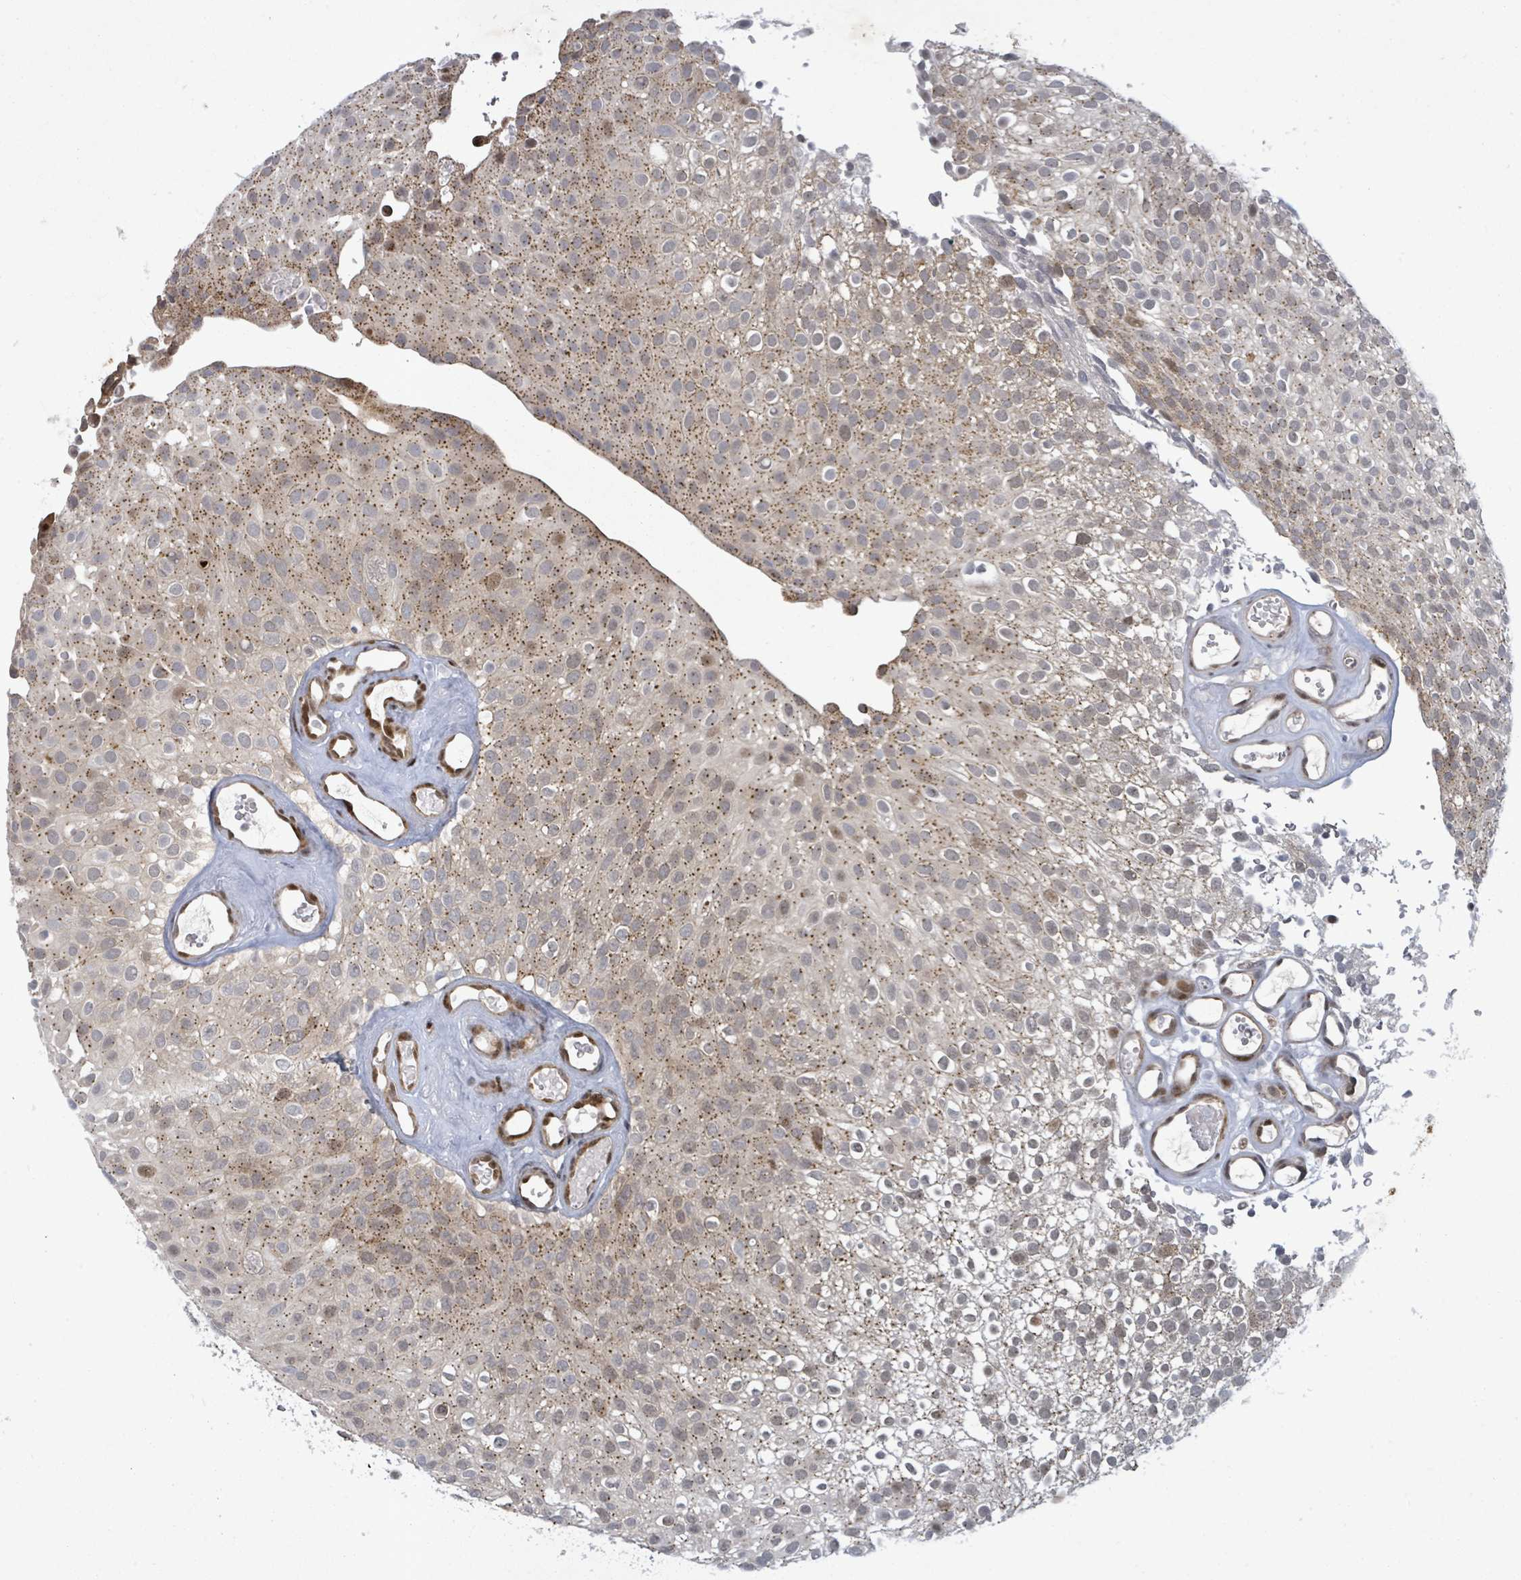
{"staining": {"intensity": "moderate", "quantity": ">75%", "location": "cytoplasmic/membranous,nuclear"}, "tissue": "urothelial cancer", "cell_type": "Tumor cells", "image_type": "cancer", "snomed": [{"axis": "morphology", "description": "Urothelial carcinoma, Low grade"}, {"axis": "topography", "description": "Urinary bladder"}], "caption": "Moderate cytoplasmic/membranous and nuclear expression is identified in about >75% of tumor cells in urothelial cancer. (DAB (3,3'-diaminobenzidine) IHC, brown staining for protein, blue staining for nuclei).", "gene": "TUSC1", "patient": {"sex": "male", "age": 78}}